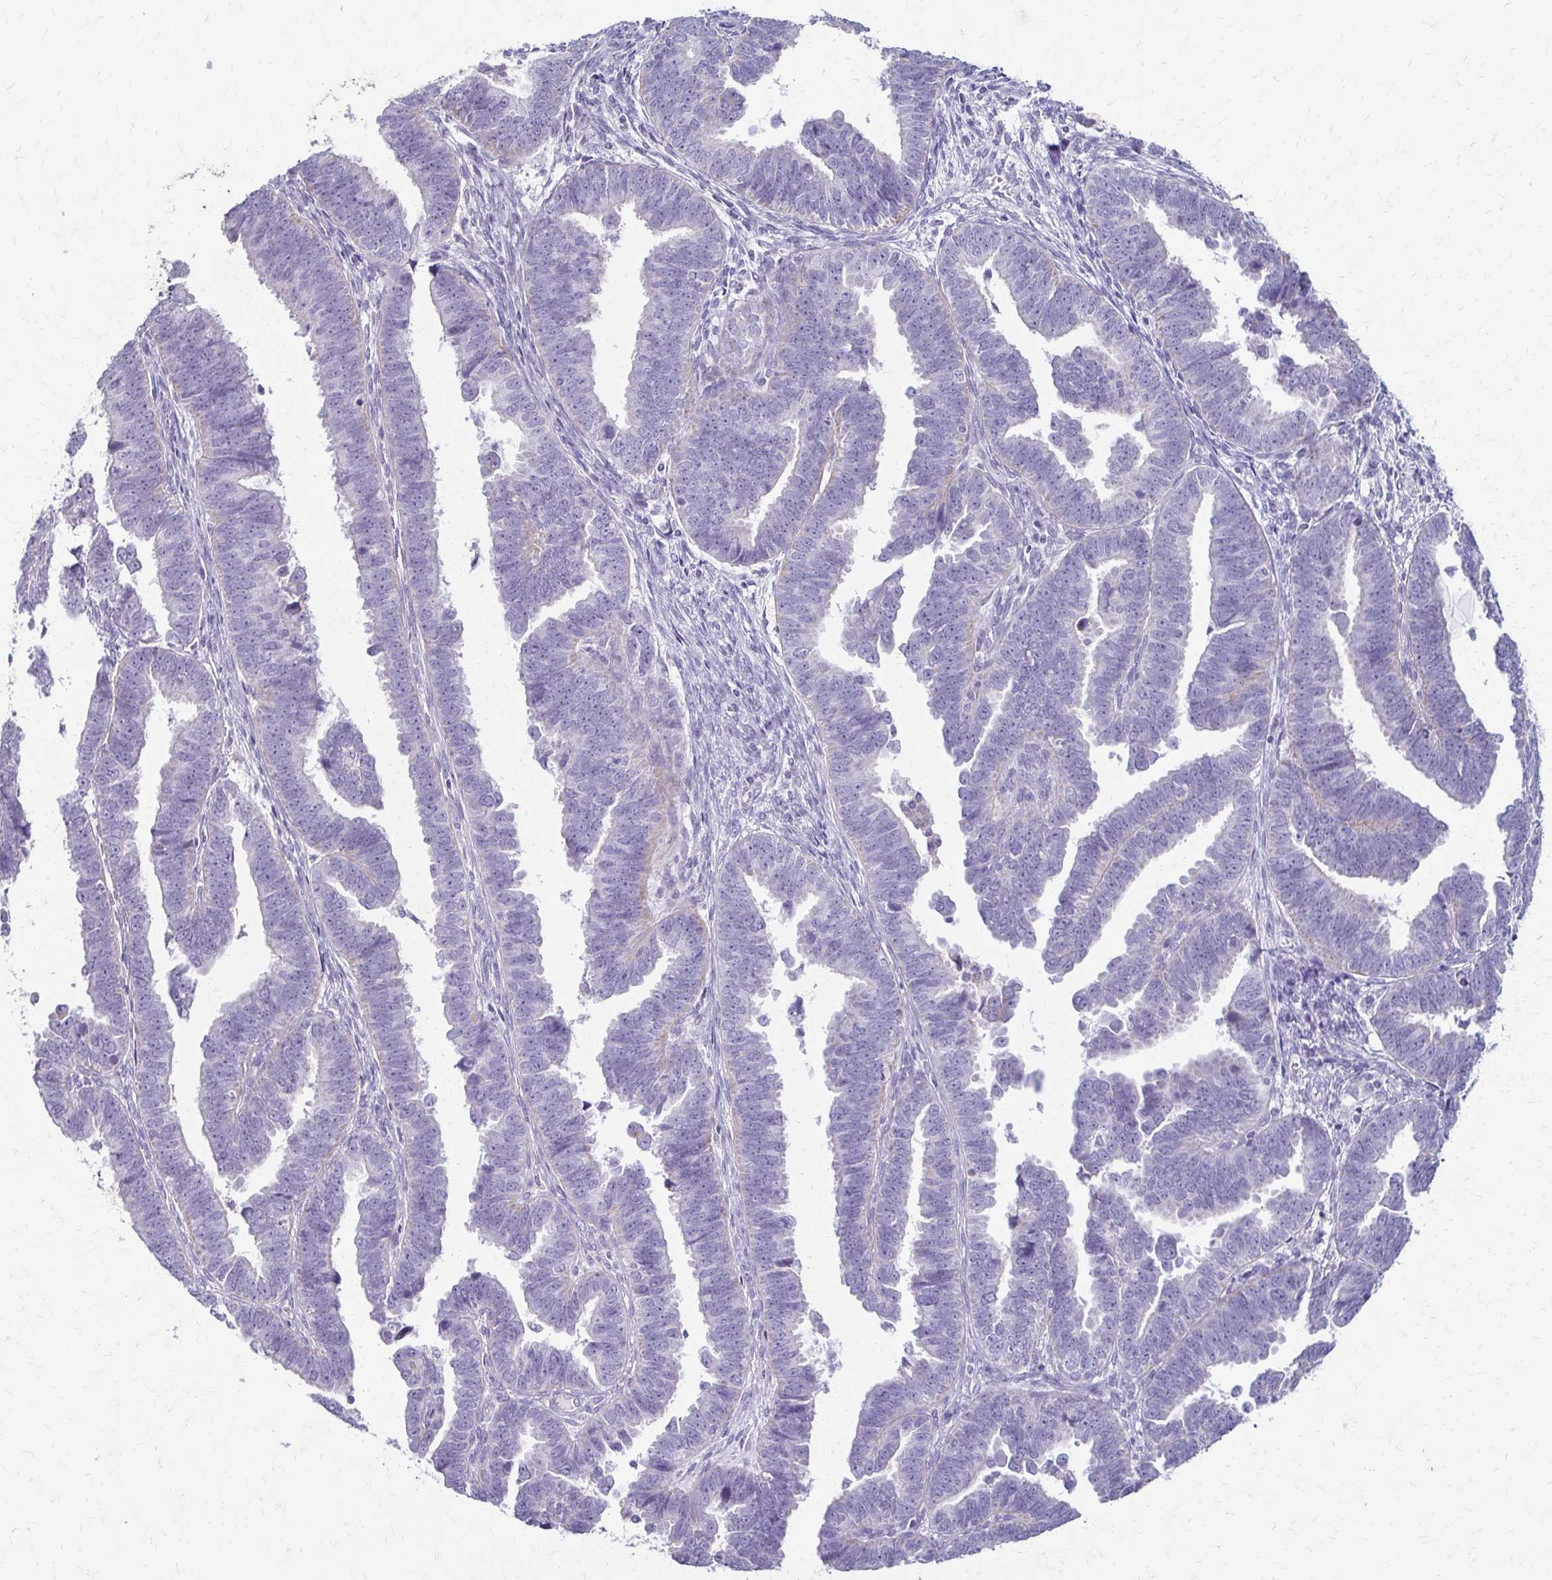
{"staining": {"intensity": "negative", "quantity": "none", "location": "none"}, "tissue": "endometrial cancer", "cell_type": "Tumor cells", "image_type": "cancer", "snomed": [{"axis": "morphology", "description": "Adenocarcinoma, NOS"}, {"axis": "topography", "description": "Endometrium"}], "caption": "Immunohistochemical staining of human endometrial adenocarcinoma exhibits no significant positivity in tumor cells.", "gene": "FCGR2B", "patient": {"sex": "female", "age": 75}}